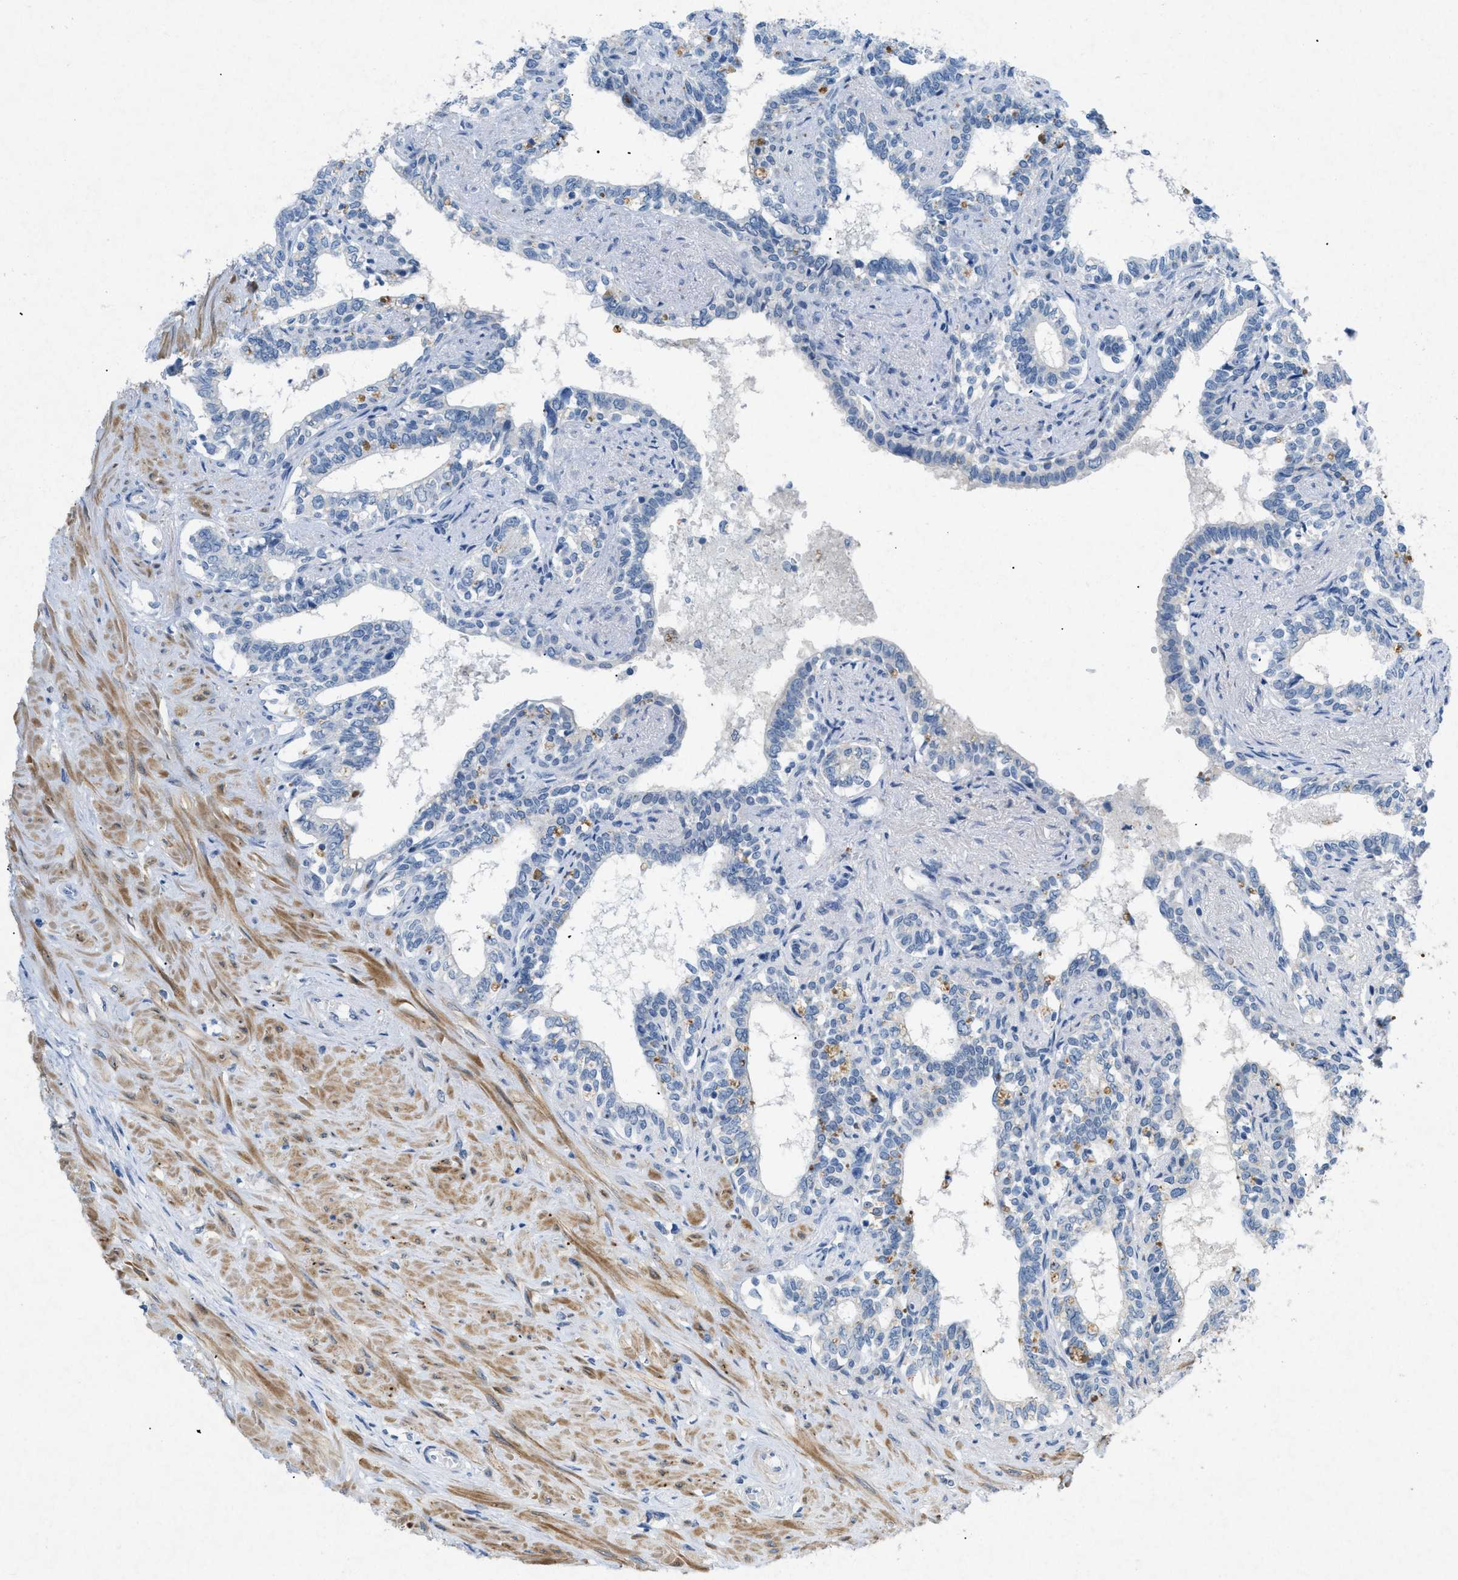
{"staining": {"intensity": "negative", "quantity": "none", "location": "none"}, "tissue": "seminal vesicle", "cell_type": "Glandular cells", "image_type": "normal", "snomed": [{"axis": "morphology", "description": "Normal tissue, NOS"}, {"axis": "morphology", "description": "Adenocarcinoma, High grade"}, {"axis": "topography", "description": "Prostate"}, {"axis": "topography", "description": "Seminal veicle"}], "caption": "High magnification brightfield microscopy of unremarkable seminal vesicle stained with DAB (brown) and counterstained with hematoxylin (blue): glandular cells show no significant expression. (IHC, brightfield microscopy, high magnification).", "gene": "TASOR", "patient": {"sex": "male", "age": 55}}